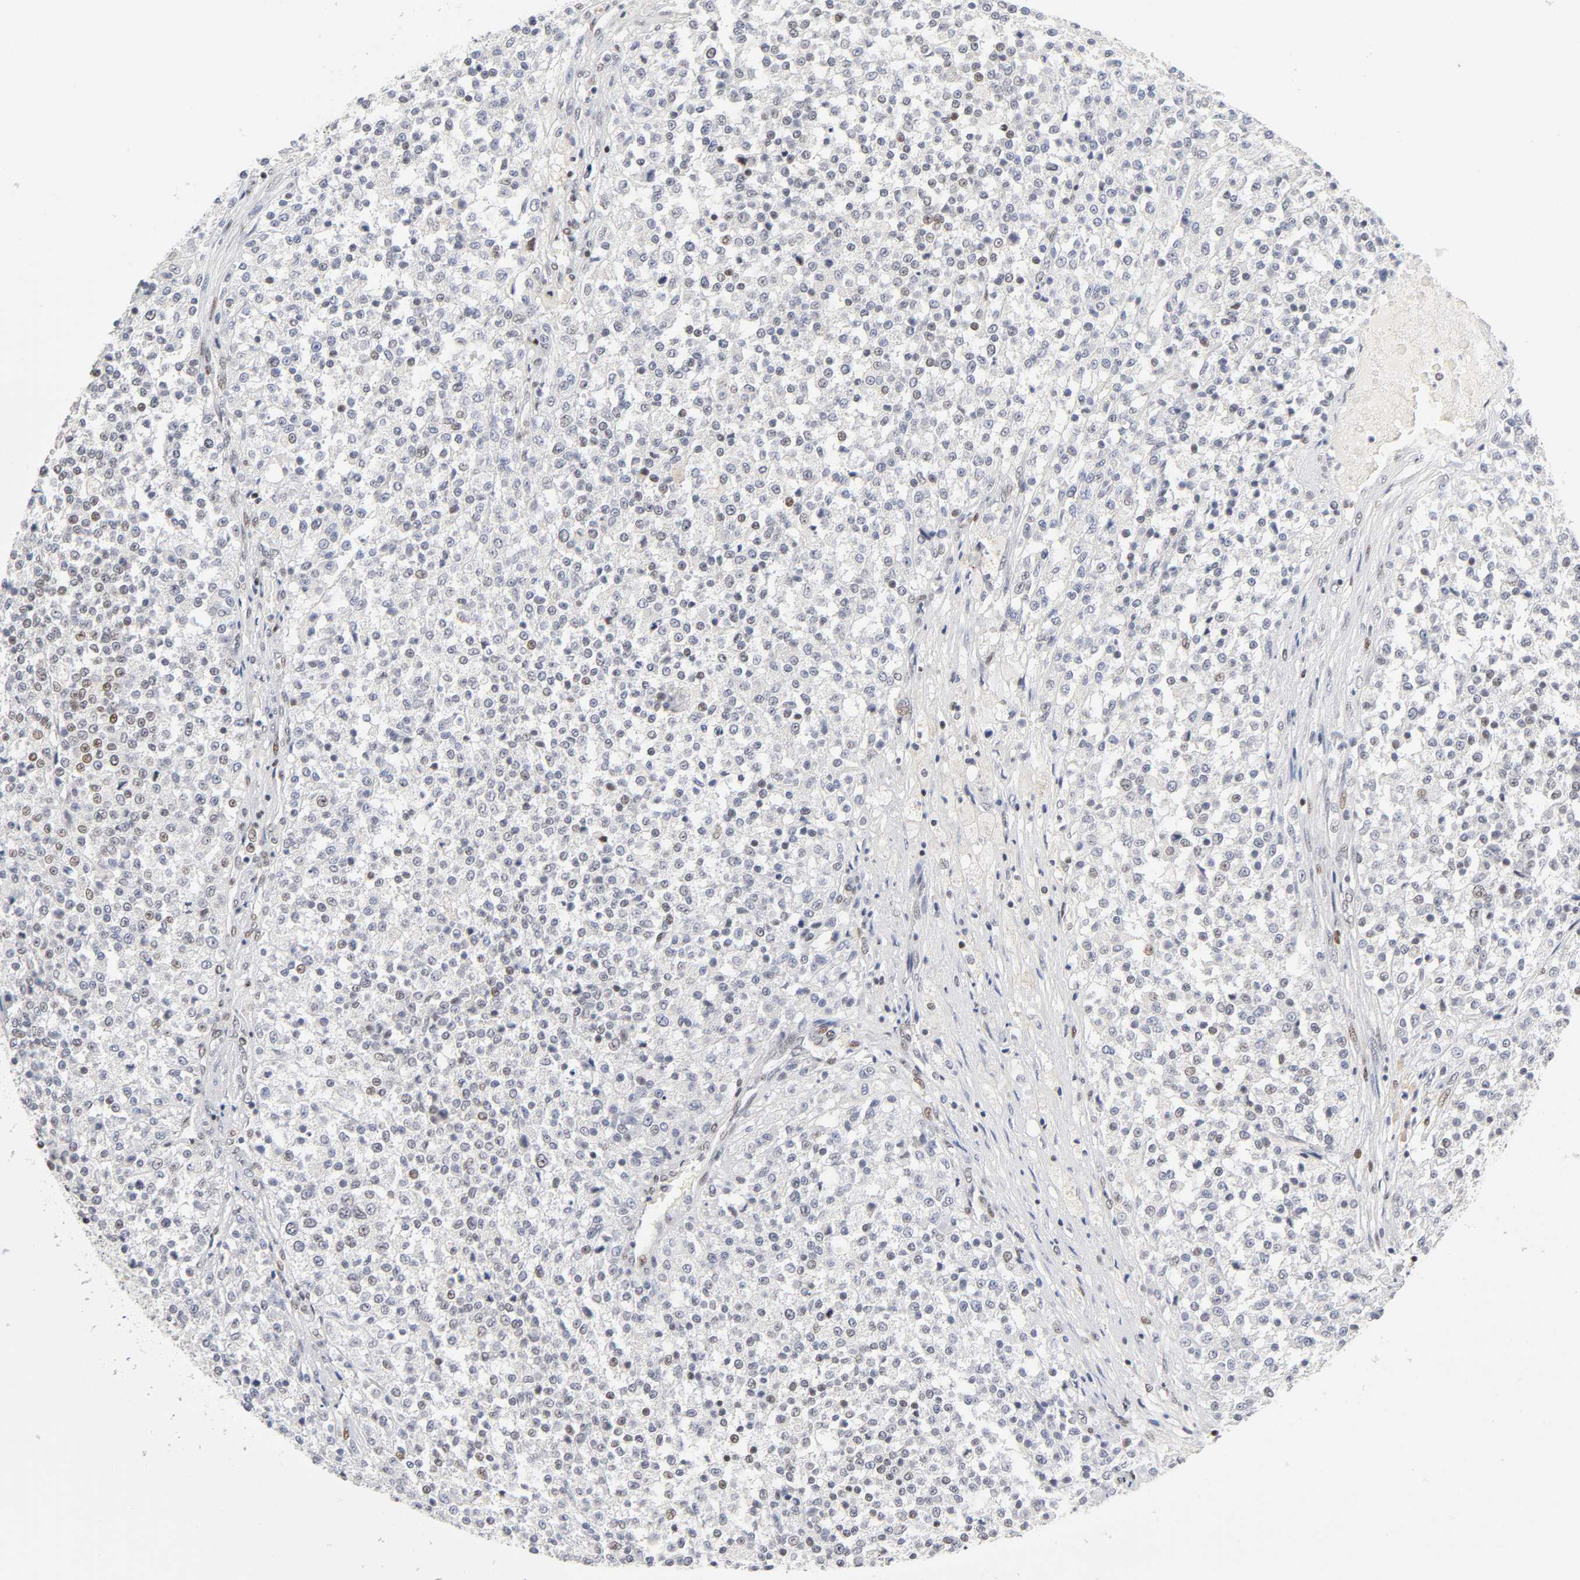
{"staining": {"intensity": "weak", "quantity": "<25%", "location": "nuclear"}, "tissue": "testis cancer", "cell_type": "Tumor cells", "image_type": "cancer", "snomed": [{"axis": "morphology", "description": "Seminoma, NOS"}, {"axis": "topography", "description": "Testis"}], "caption": "Testis seminoma was stained to show a protein in brown. There is no significant positivity in tumor cells.", "gene": "SP3", "patient": {"sex": "male", "age": 59}}